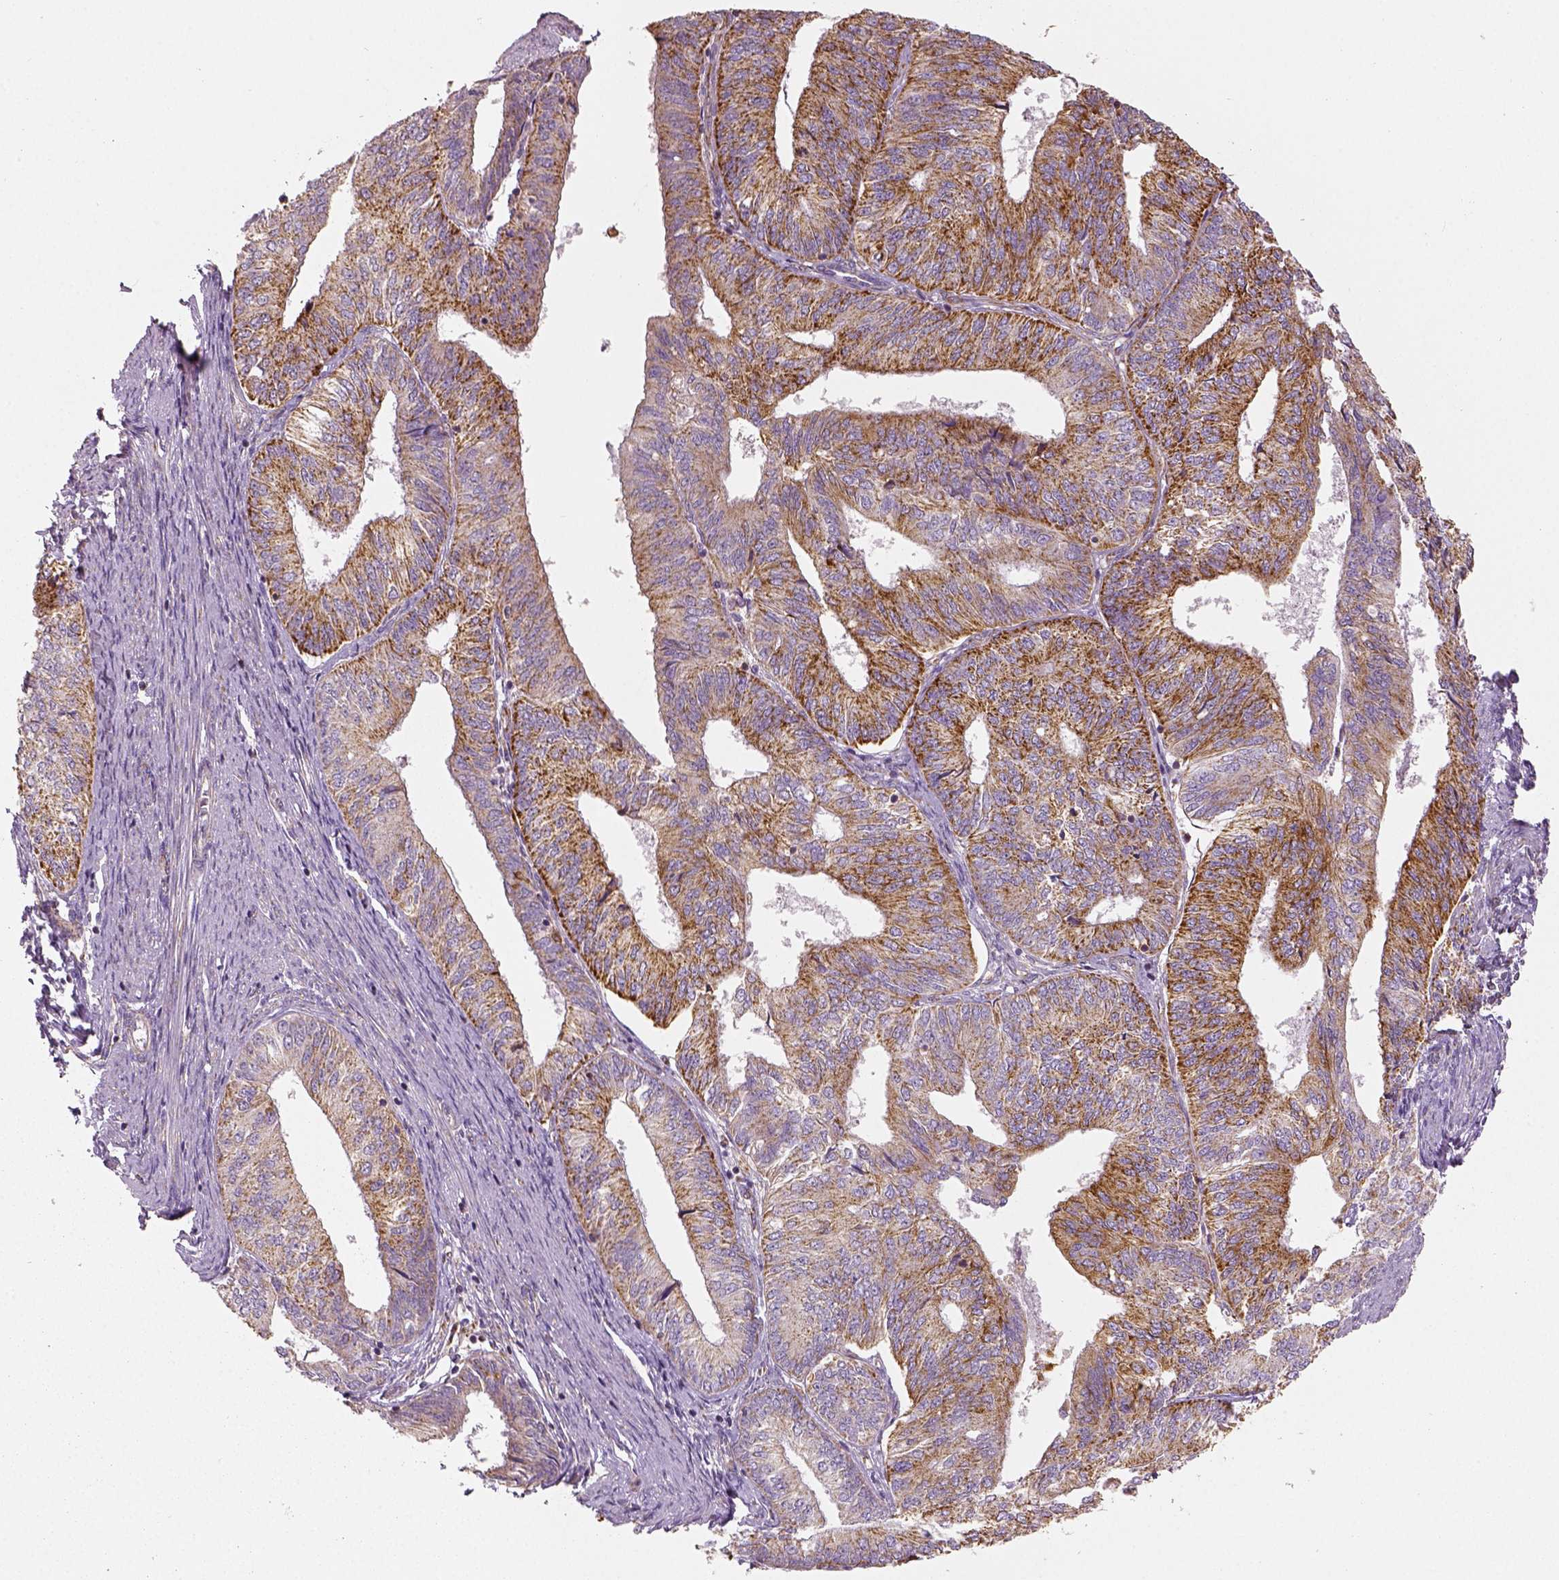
{"staining": {"intensity": "moderate", "quantity": ">75%", "location": "cytoplasmic/membranous"}, "tissue": "endometrial cancer", "cell_type": "Tumor cells", "image_type": "cancer", "snomed": [{"axis": "morphology", "description": "Adenocarcinoma, NOS"}, {"axis": "topography", "description": "Endometrium"}], "caption": "Immunohistochemical staining of adenocarcinoma (endometrial) shows moderate cytoplasmic/membranous protein positivity in about >75% of tumor cells.", "gene": "PGAM5", "patient": {"sex": "female", "age": 58}}